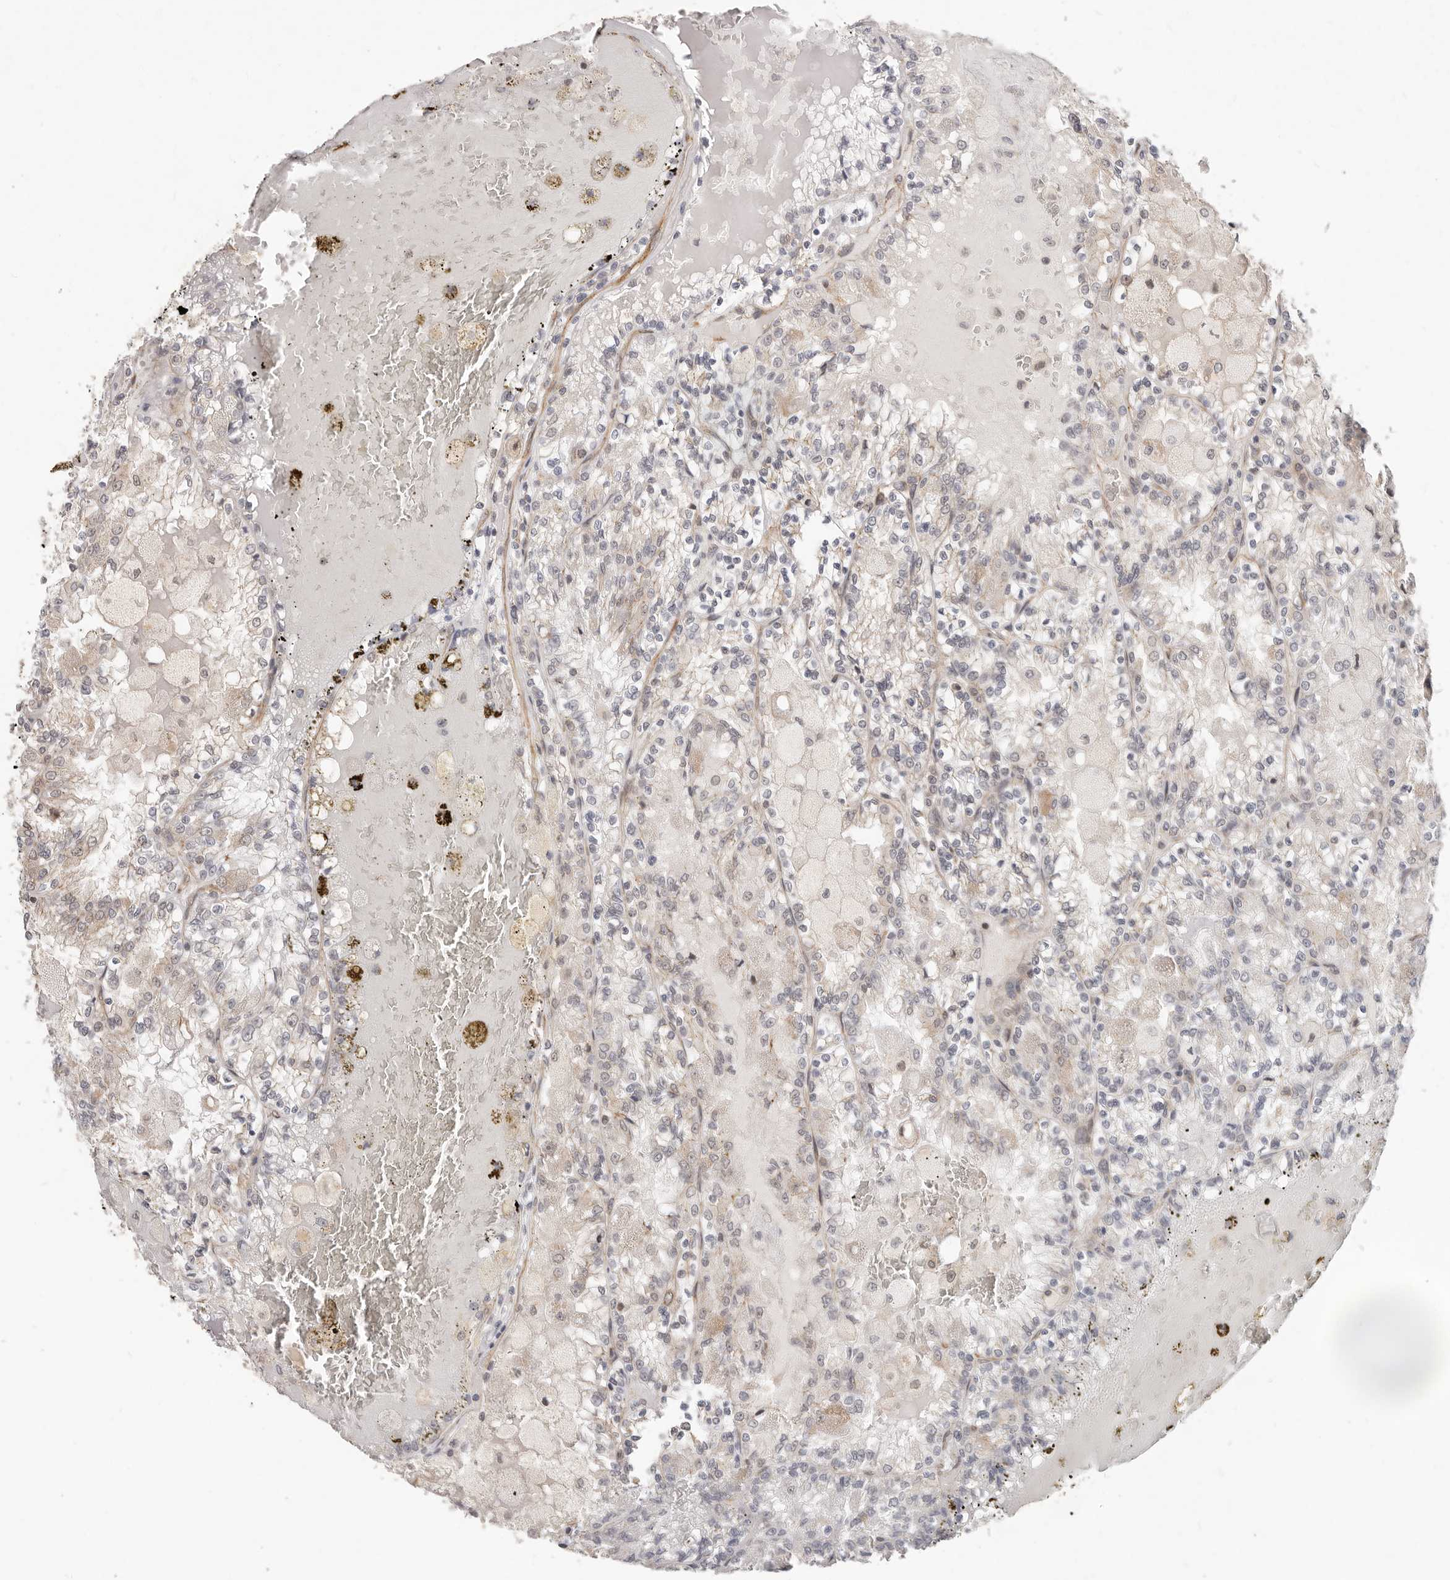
{"staining": {"intensity": "weak", "quantity": "25%-75%", "location": "cytoplasmic/membranous"}, "tissue": "renal cancer", "cell_type": "Tumor cells", "image_type": "cancer", "snomed": [{"axis": "morphology", "description": "Adenocarcinoma, NOS"}, {"axis": "topography", "description": "Kidney"}], "caption": "Weak cytoplasmic/membranous expression for a protein is identified in approximately 25%-75% of tumor cells of adenocarcinoma (renal) using immunohistochemistry.", "gene": "USP49", "patient": {"sex": "female", "age": 56}}